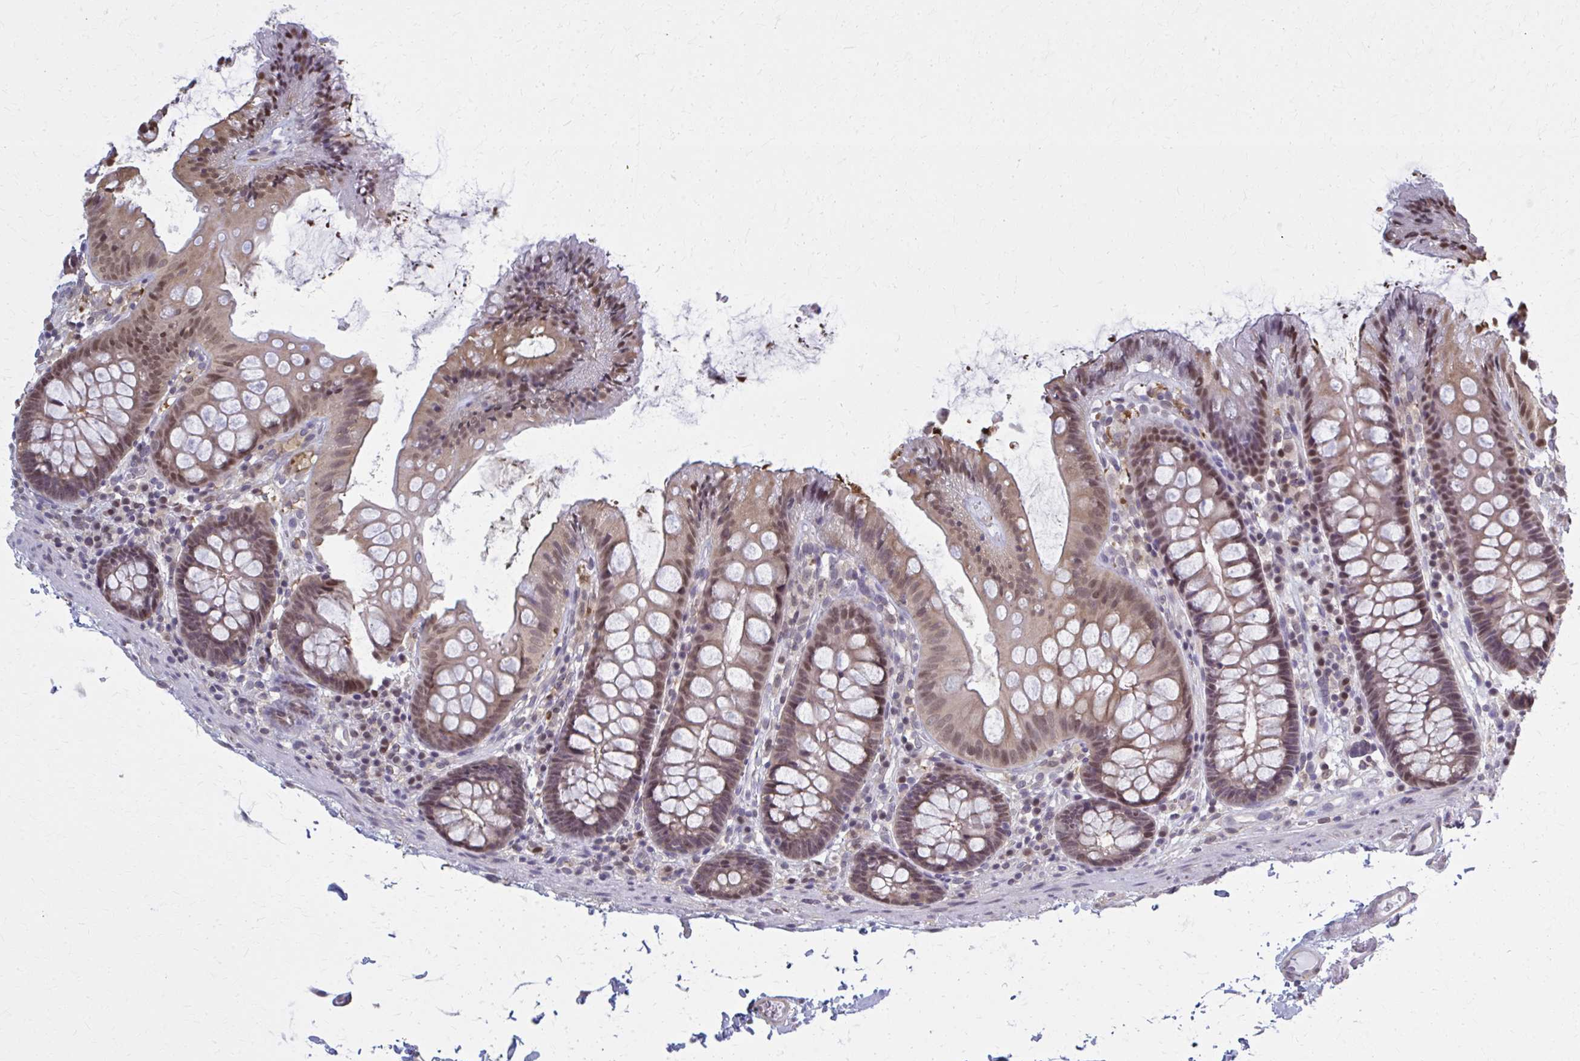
{"staining": {"intensity": "weak", "quantity": "25%-75%", "location": "nuclear"}, "tissue": "colon", "cell_type": "Endothelial cells", "image_type": "normal", "snomed": [{"axis": "morphology", "description": "Normal tissue, NOS"}, {"axis": "topography", "description": "Colon"}], "caption": "Immunohistochemical staining of benign human colon shows low levels of weak nuclear staining in about 25%-75% of endothelial cells. (brown staining indicates protein expression, while blue staining denotes nuclei).", "gene": "MDH1", "patient": {"sex": "male", "age": 84}}